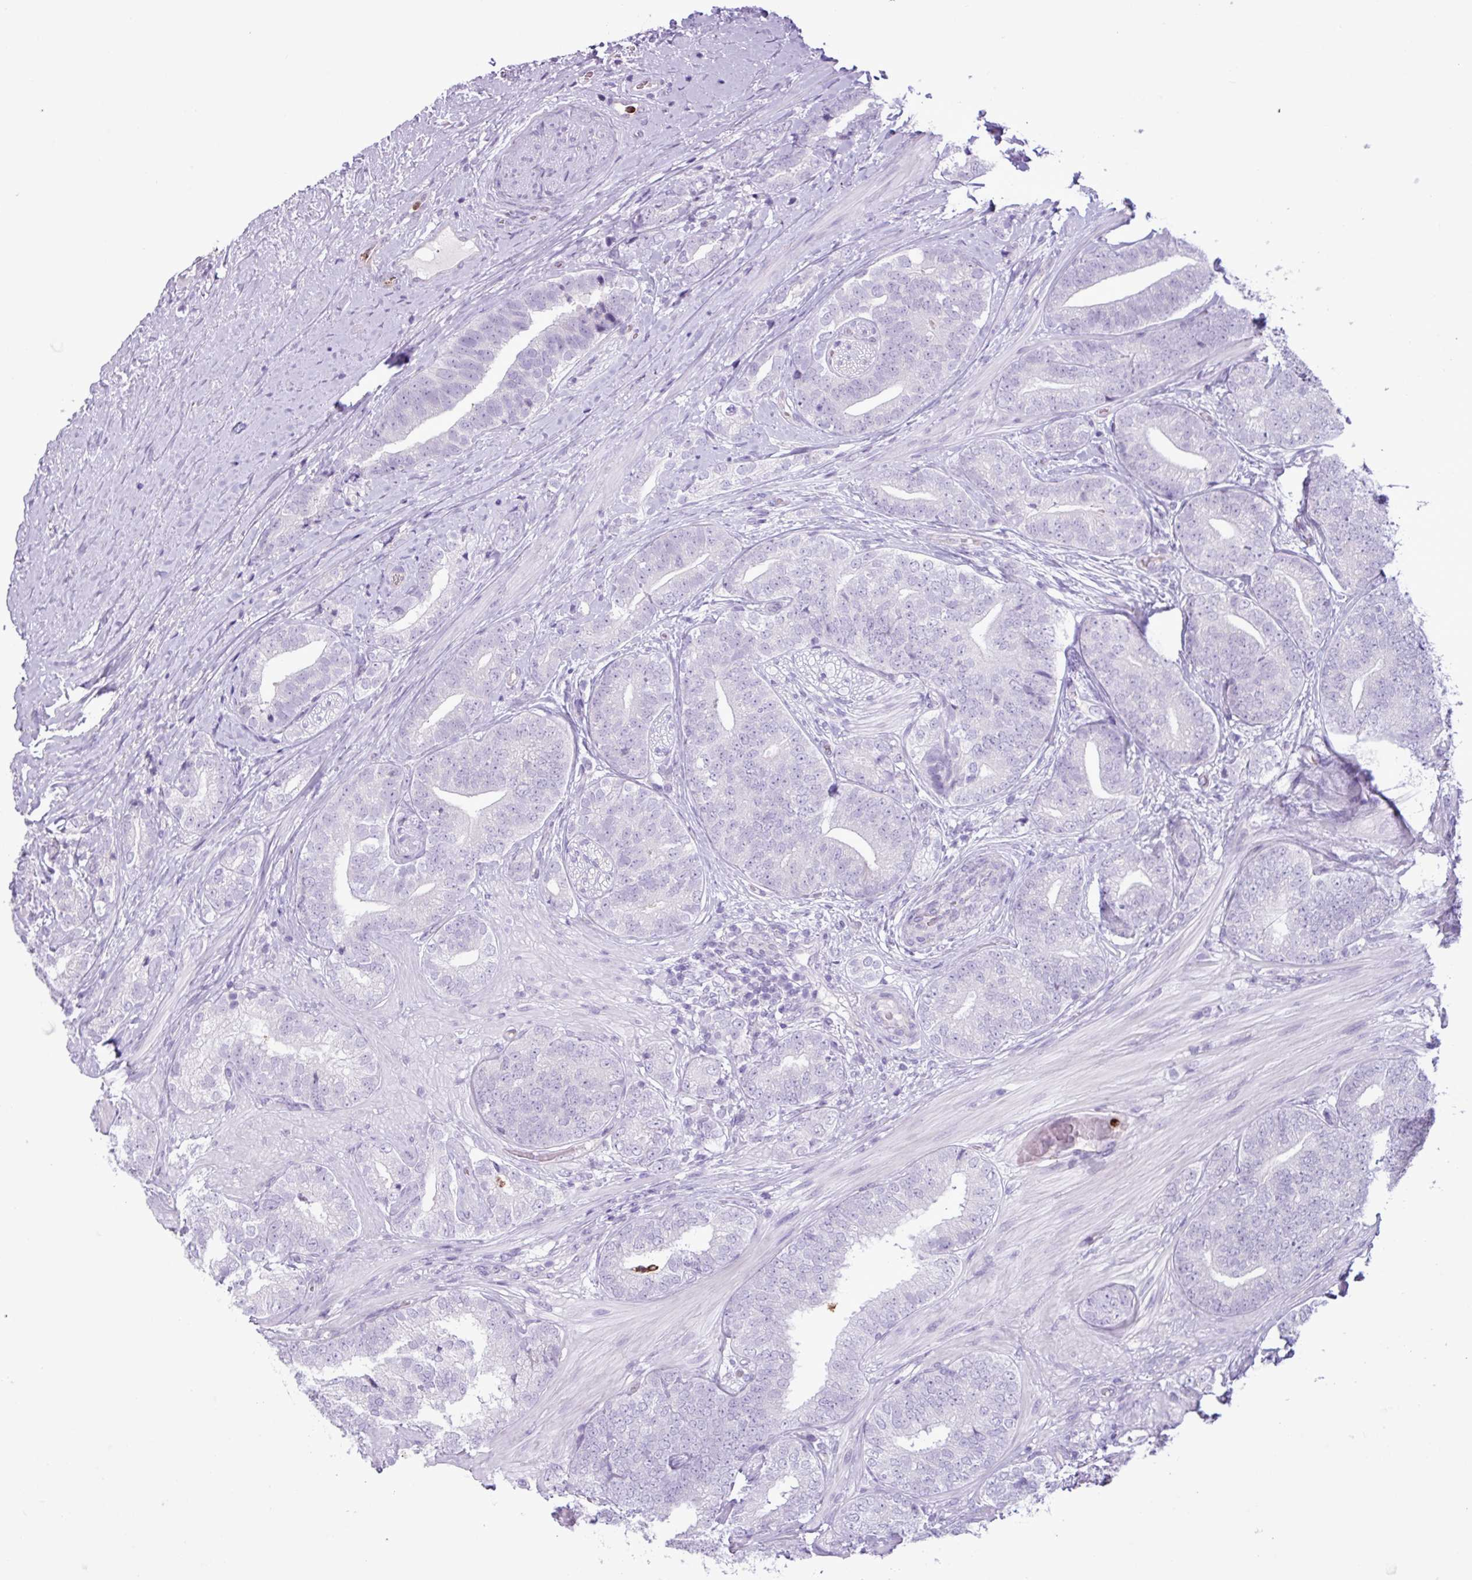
{"staining": {"intensity": "negative", "quantity": "none", "location": "none"}, "tissue": "prostate cancer", "cell_type": "Tumor cells", "image_type": "cancer", "snomed": [{"axis": "morphology", "description": "Adenocarcinoma, High grade"}, {"axis": "topography", "description": "Prostate"}], "caption": "DAB immunohistochemical staining of adenocarcinoma (high-grade) (prostate) demonstrates no significant staining in tumor cells. (Brightfield microscopy of DAB (3,3'-diaminobenzidine) immunohistochemistry at high magnification).", "gene": "TMEM178A", "patient": {"sex": "male", "age": 72}}